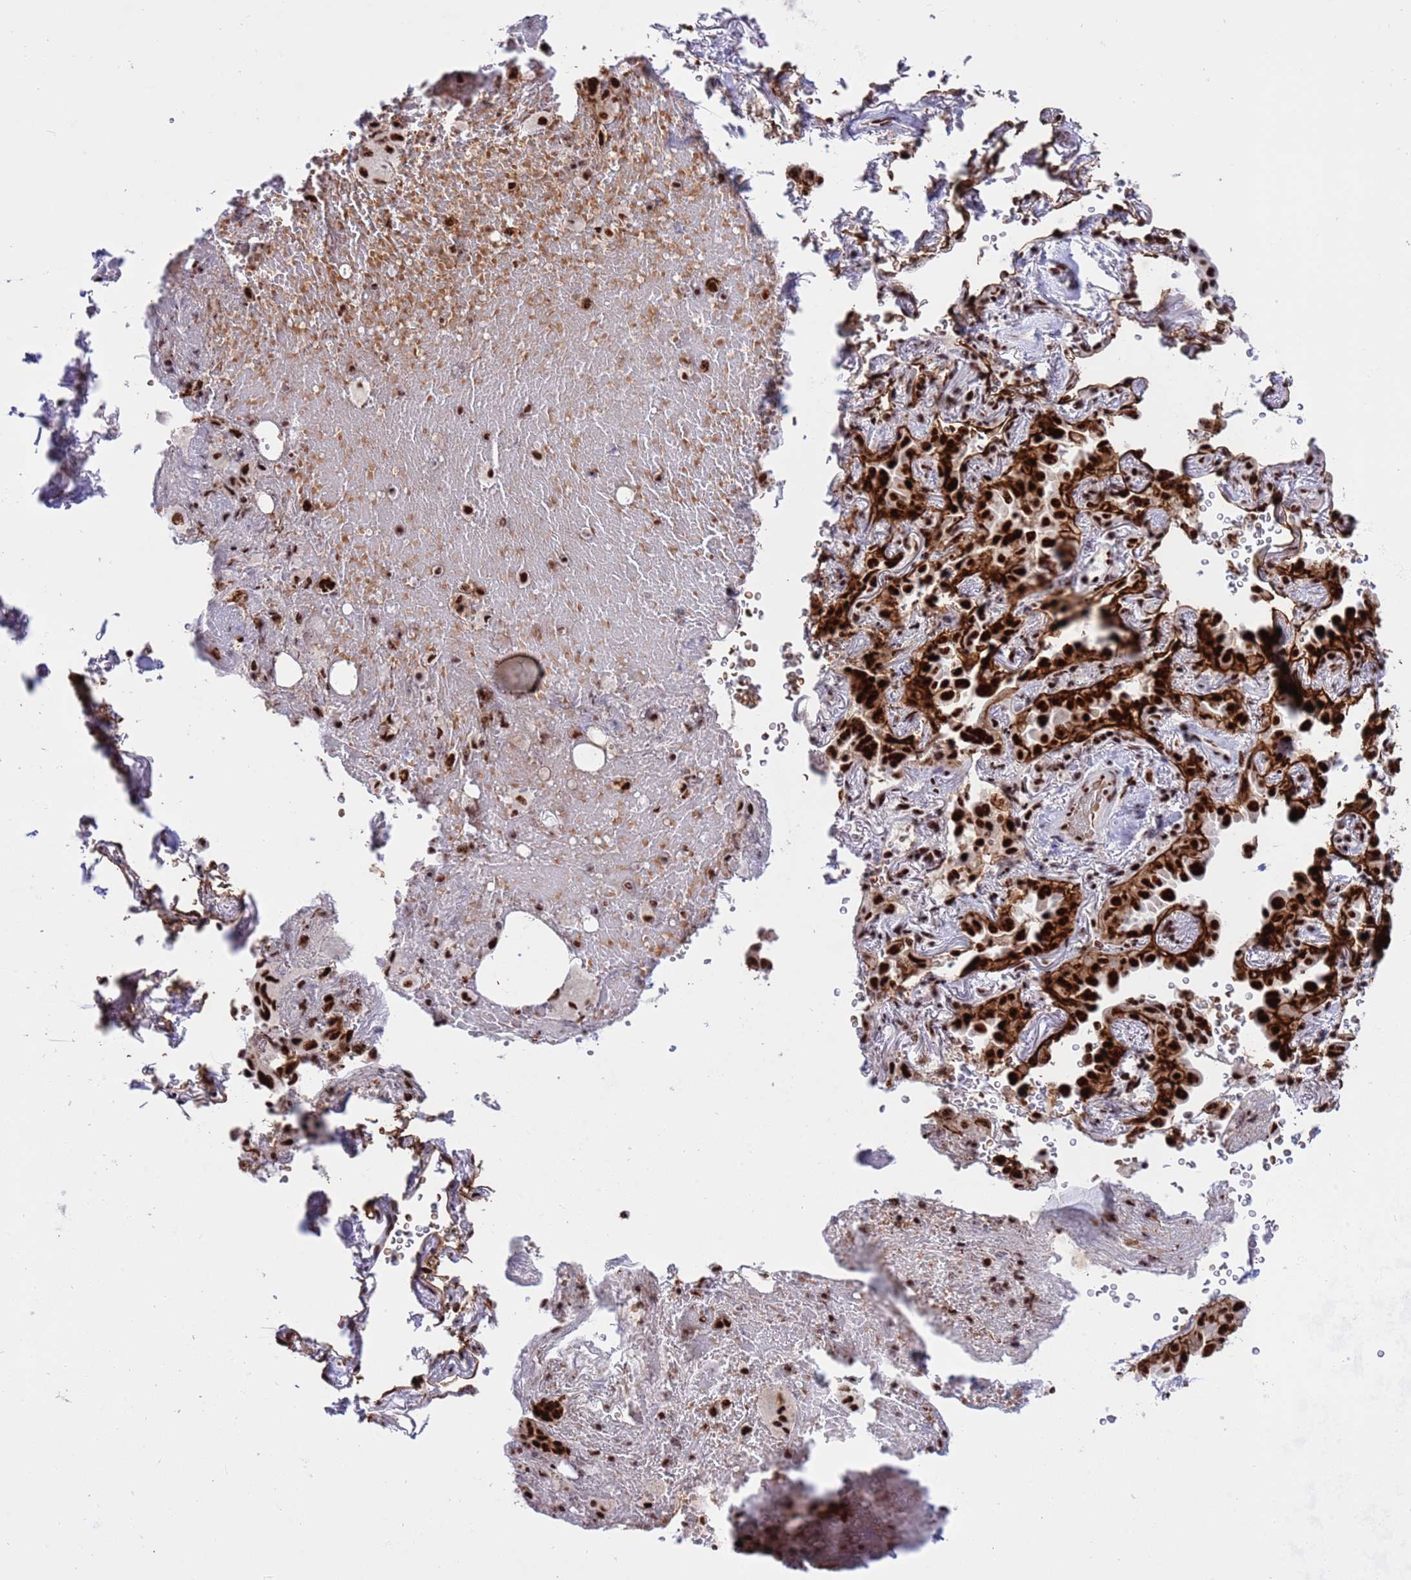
{"staining": {"intensity": "strong", "quantity": ">75%", "location": "nuclear"}, "tissue": "lung cancer", "cell_type": "Tumor cells", "image_type": "cancer", "snomed": [{"axis": "morphology", "description": "Adenocarcinoma, NOS"}, {"axis": "topography", "description": "Lung"}], "caption": "Immunohistochemical staining of human lung cancer (adenocarcinoma) shows strong nuclear protein staining in about >75% of tumor cells. The staining was performed using DAB, with brown indicating positive protein expression. Nuclei are stained blue with hematoxylin.", "gene": "THOC2", "patient": {"sex": "female", "age": 69}}